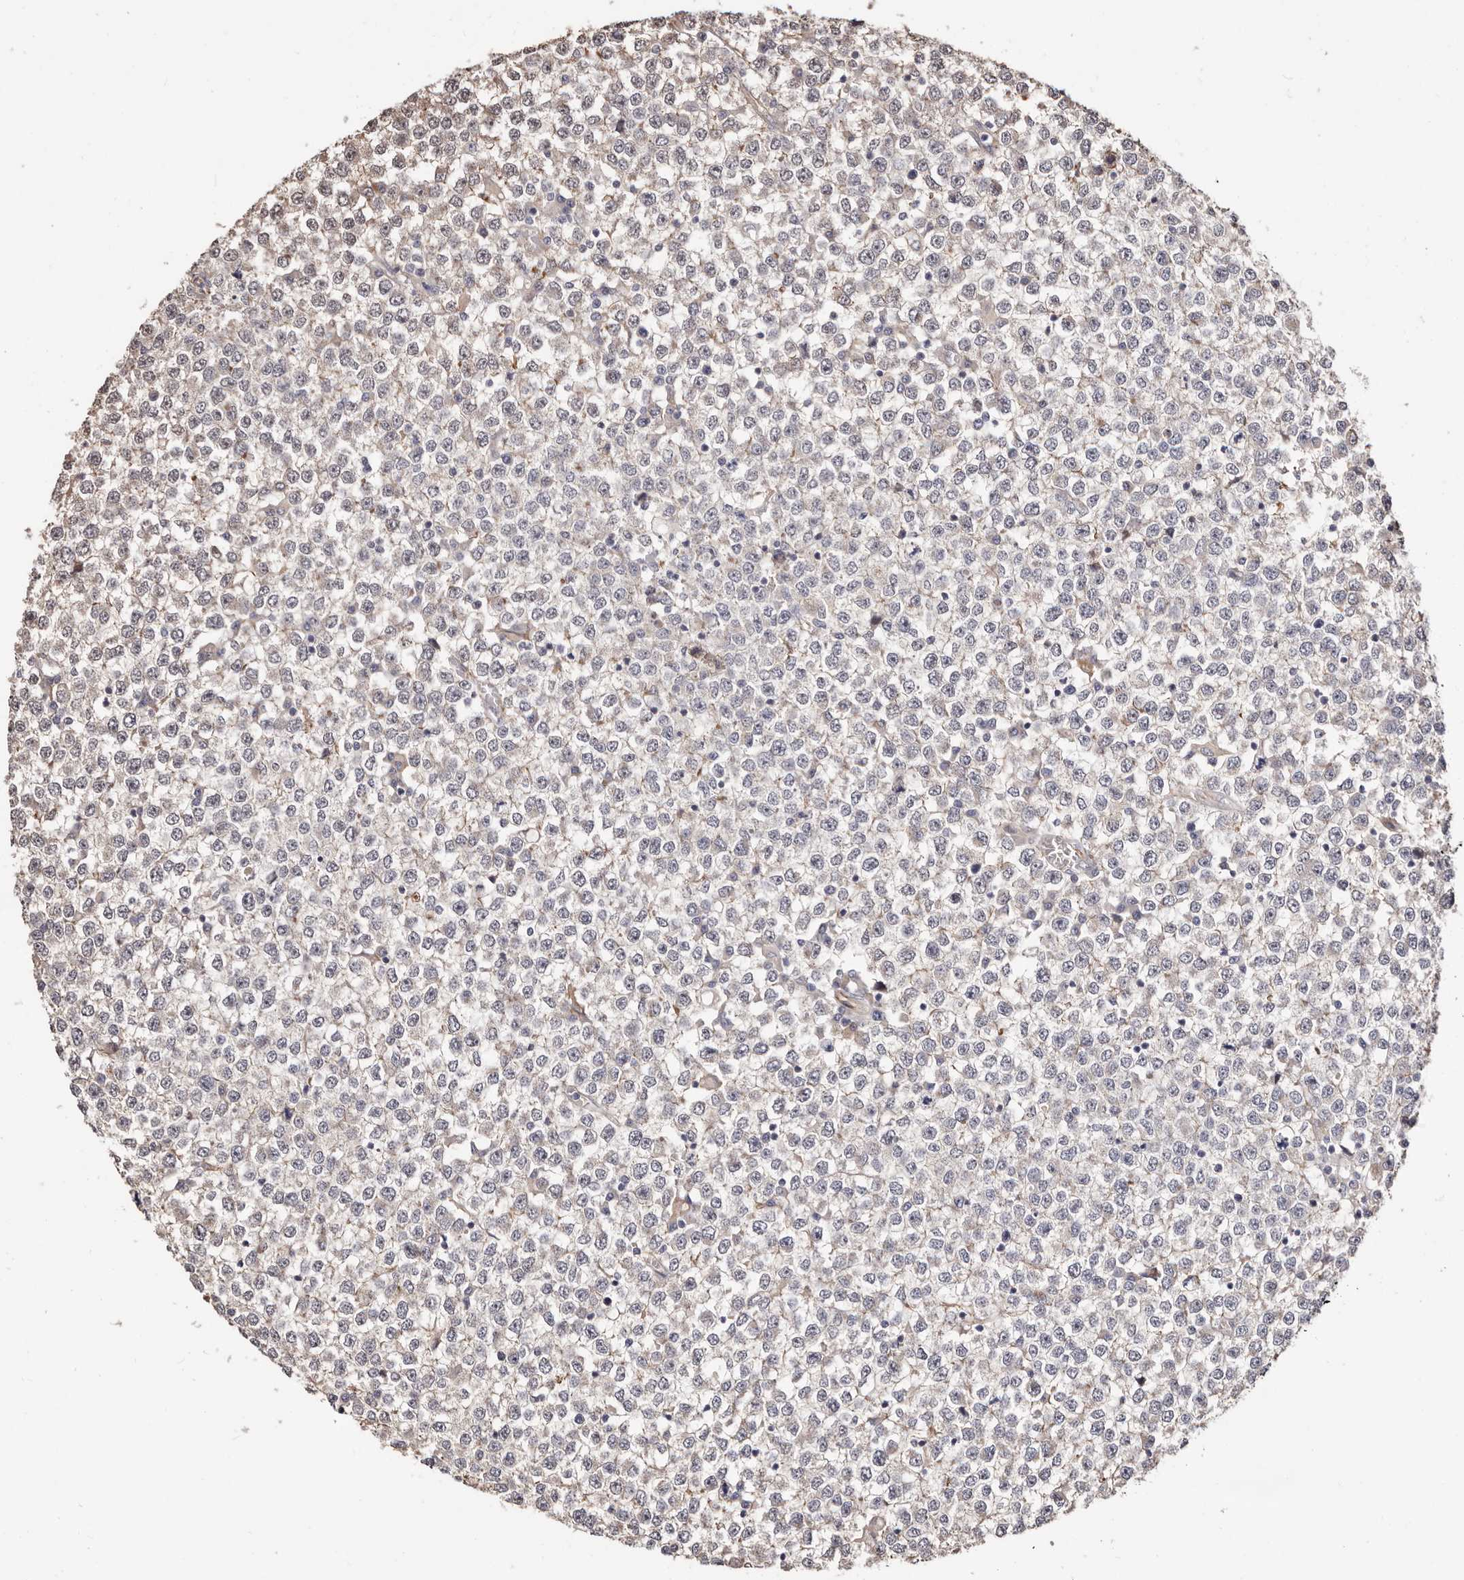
{"staining": {"intensity": "negative", "quantity": "none", "location": "none"}, "tissue": "testis cancer", "cell_type": "Tumor cells", "image_type": "cancer", "snomed": [{"axis": "morphology", "description": "Seminoma, NOS"}, {"axis": "topography", "description": "Testis"}], "caption": "Testis cancer (seminoma) was stained to show a protein in brown. There is no significant positivity in tumor cells.", "gene": "TRIP13", "patient": {"sex": "male", "age": 65}}